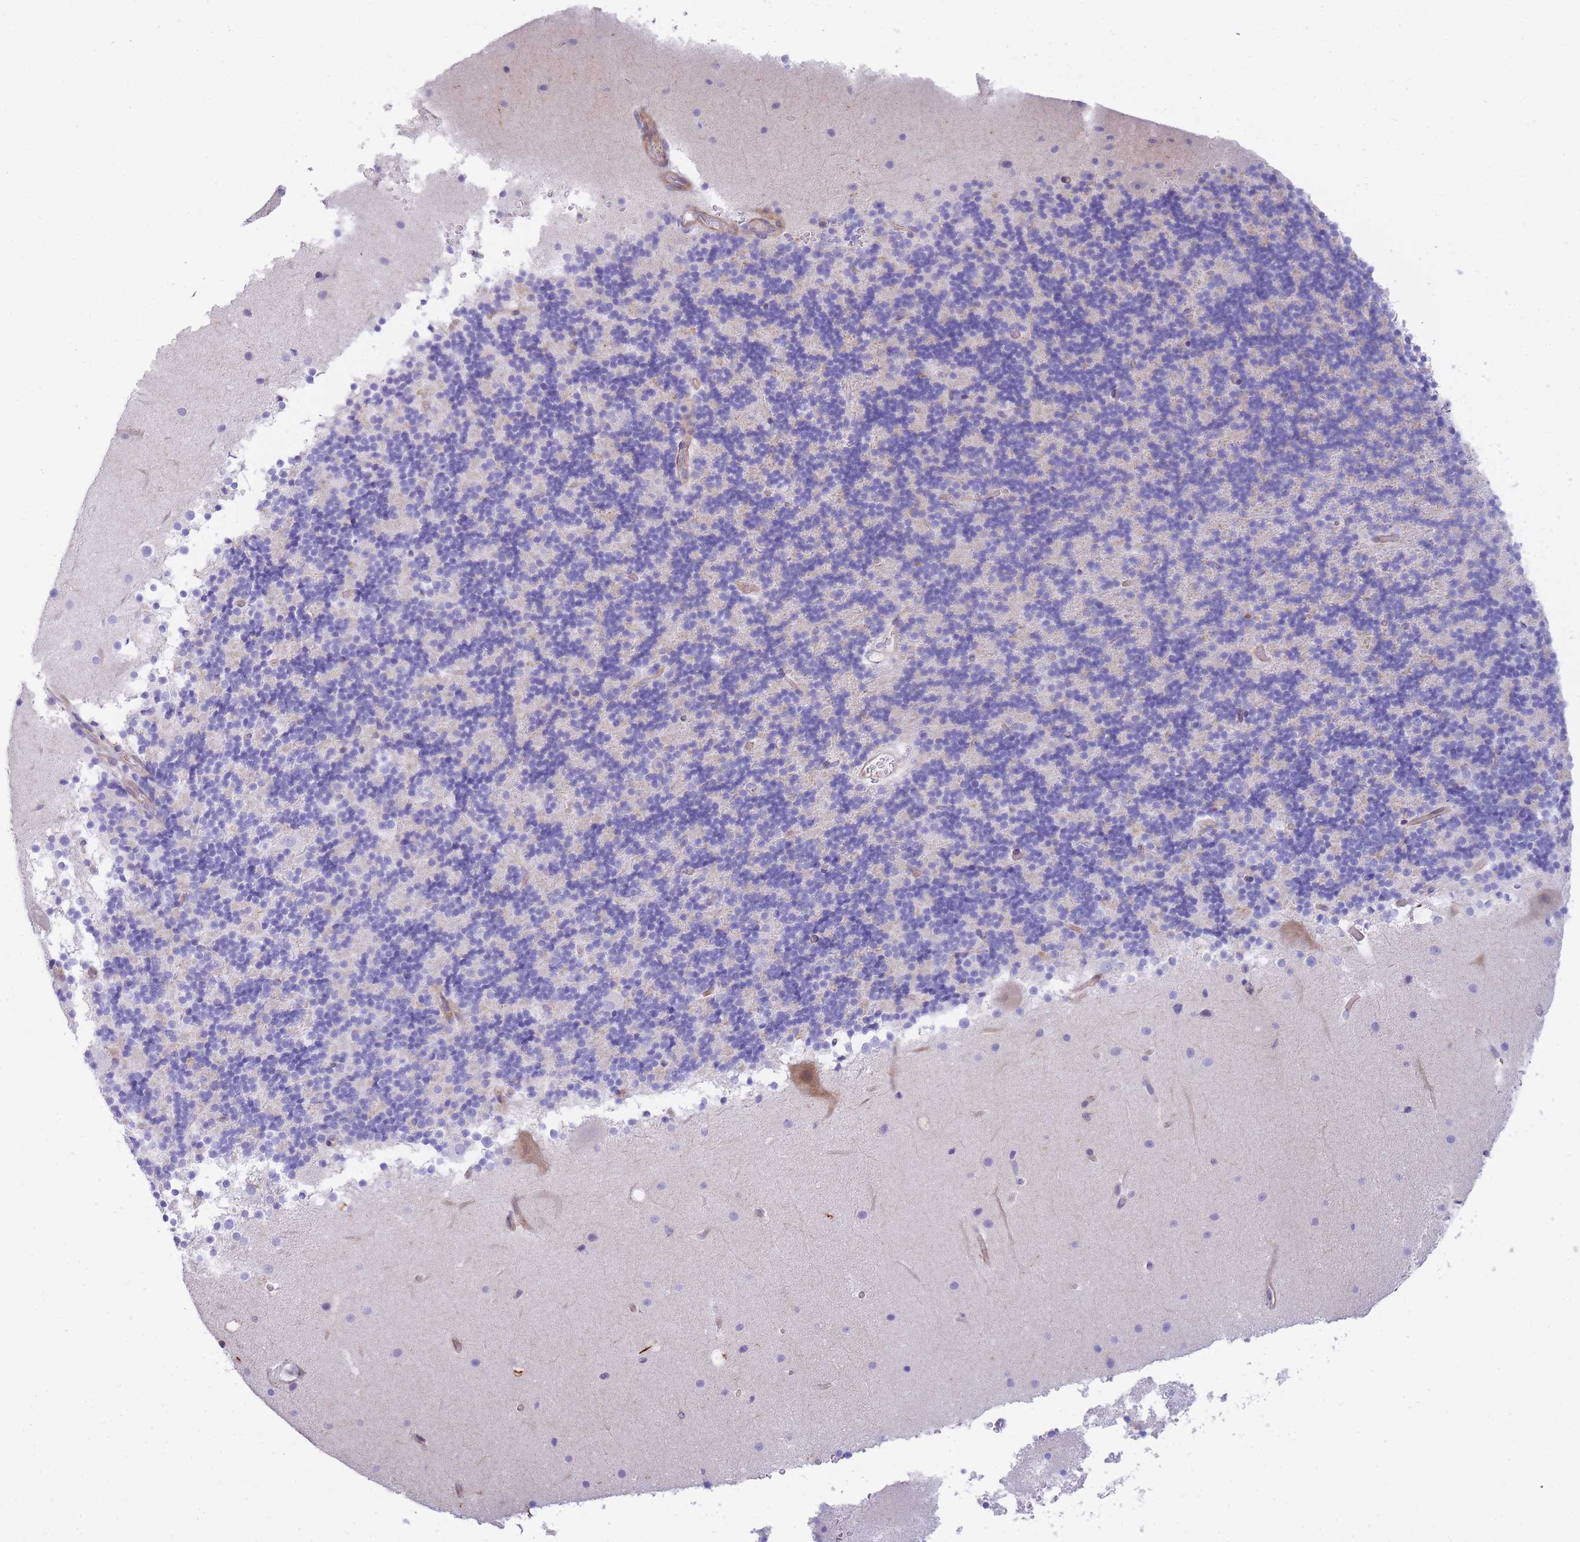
{"staining": {"intensity": "negative", "quantity": "none", "location": "none"}, "tissue": "cerebellum", "cell_type": "Cells in granular layer", "image_type": "normal", "snomed": [{"axis": "morphology", "description": "Normal tissue, NOS"}, {"axis": "topography", "description": "Cerebellum"}], "caption": "Protein analysis of benign cerebellum displays no significant staining in cells in granular layer.", "gene": "FBN3", "patient": {"sex": "male", "age": 57}}